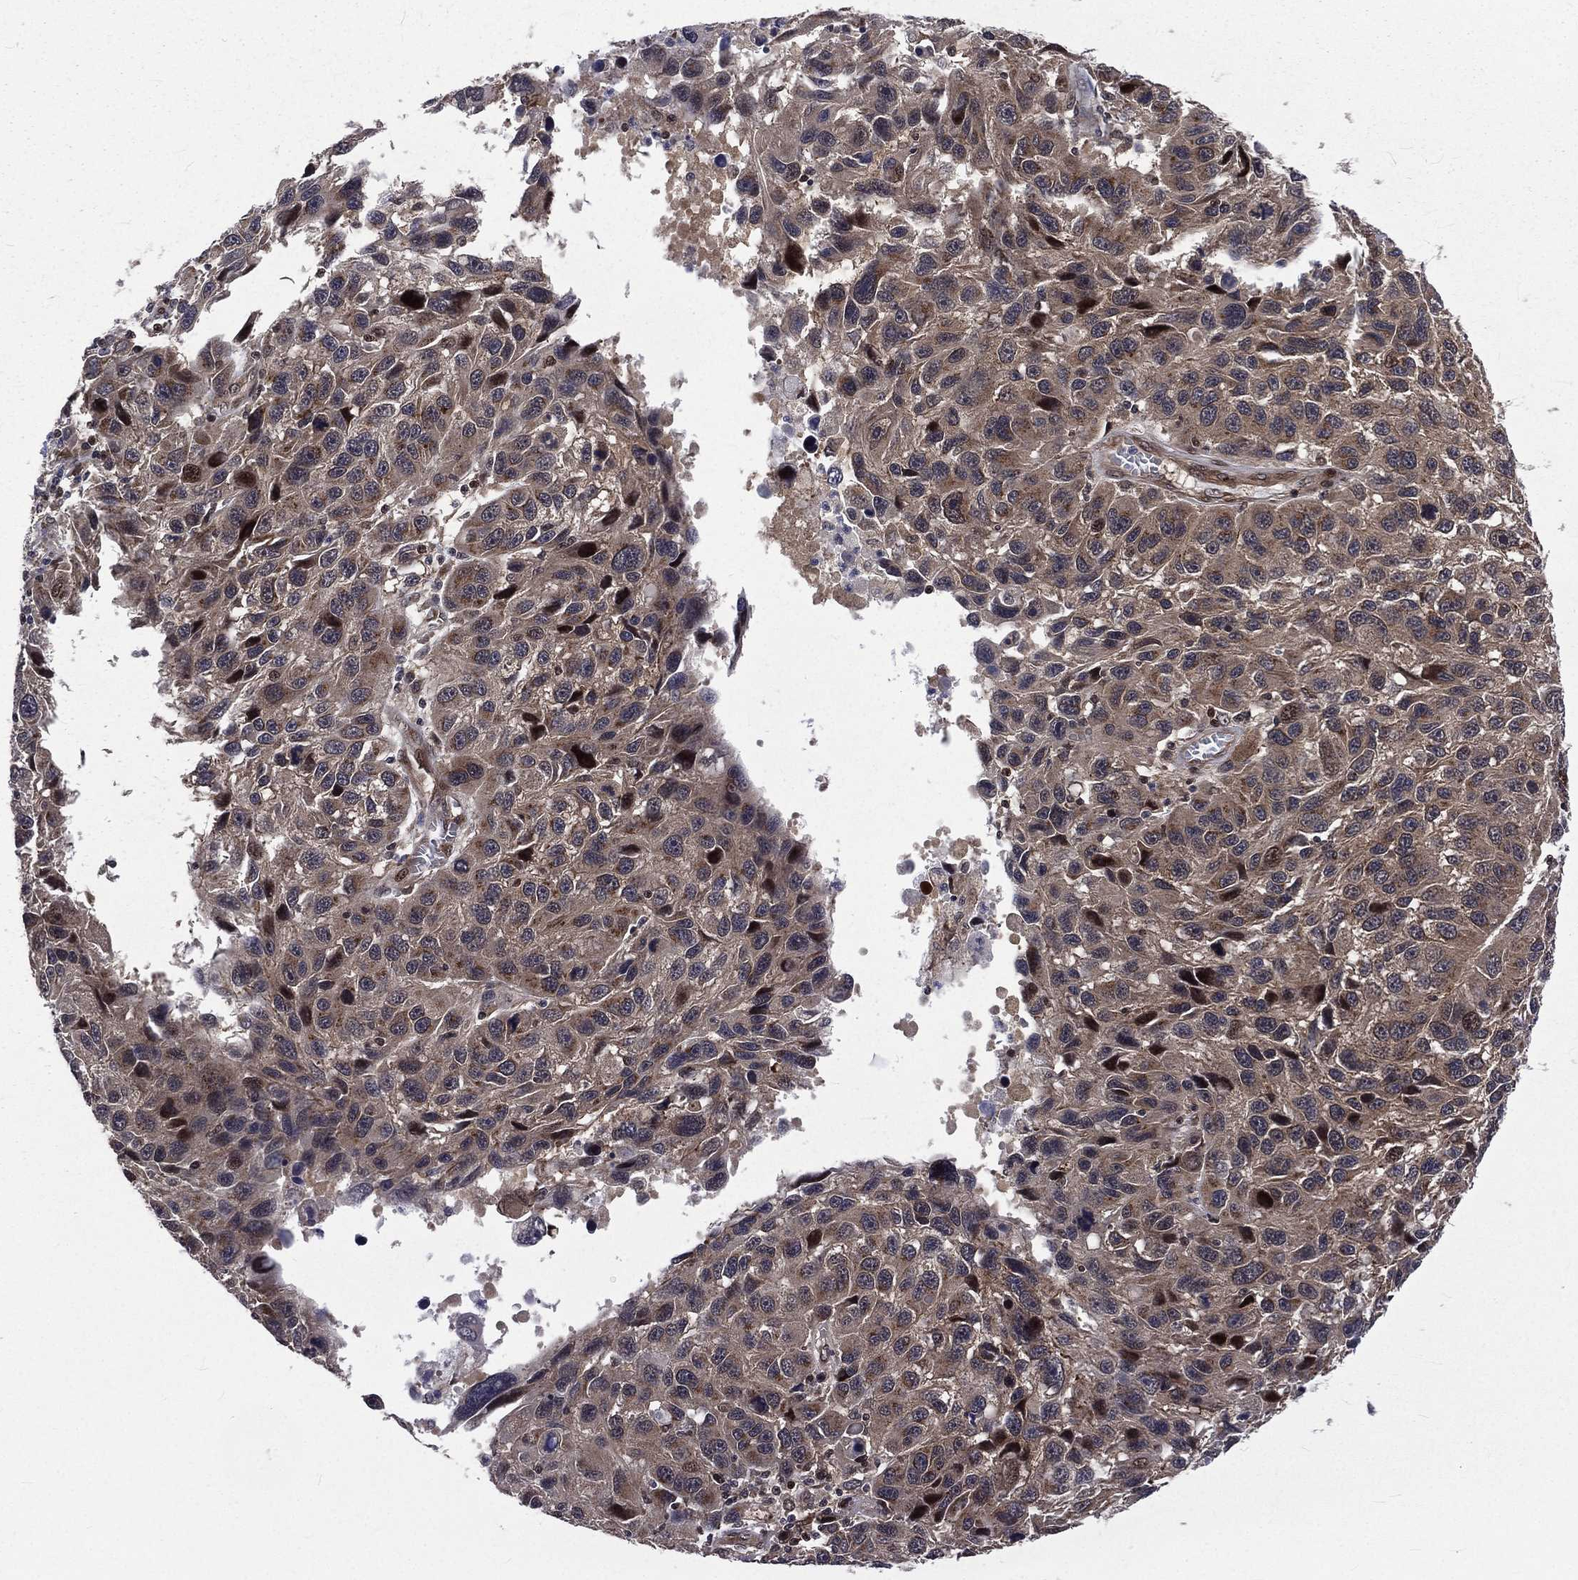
{"staining": {"intensity": "negative", "quantity": "none", "location": "none"}, "tissue": "melanoma", "cell_type": "Tumor cells", "image_type": "cancer", "snomed": [{"axis": "morphology", "description": "Malignant melanoma, NOS"}, {"axis": "topography", "description": "Skin"}], "caption": "Immunohistochemistry (IHC) of human malignant melanoma demonstrates no staining in tumor cells.", "gene": "ARL3", "patient": {"sex": "male", "age": 53}}